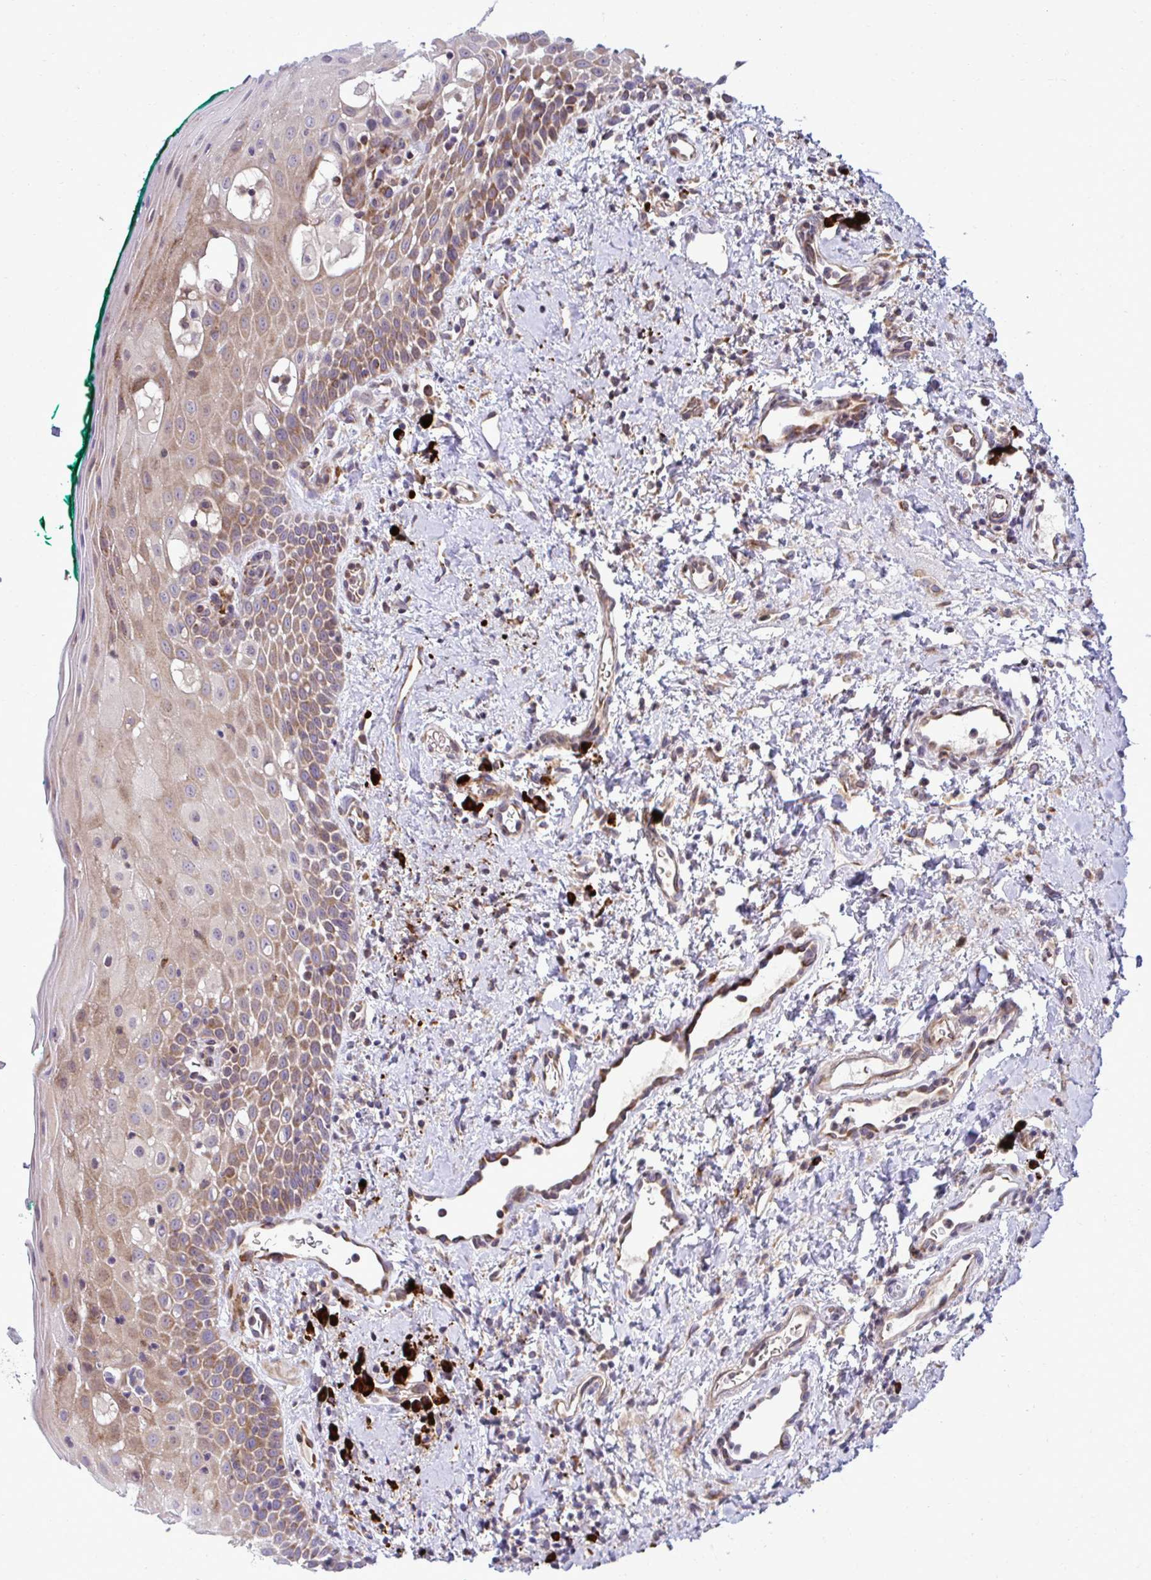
{"staining": {"intensity": "weak", "quantity": "25%-75%", "location": "cytoplasmic/membranous"}, "tissue": "oral mucosa", "cell_type": "Squamous epithelial cells", "image_type": "normal", "snomed": [{"axis": "morphology", "description": "Normal tissue, NOS"}, {"axis": "topography", "description": "Oral tissue"}], "caption": "Immunohistochemical staining of unremarkable oral mucosa exhibits low levels of weak cytoplasmic/membranous staining in approximately 25%-75% of squamous epithelial cells. Nuclei are stained in blue.", "gene": "LIMS1", "patient": {"sex": "female", "age": 70}}